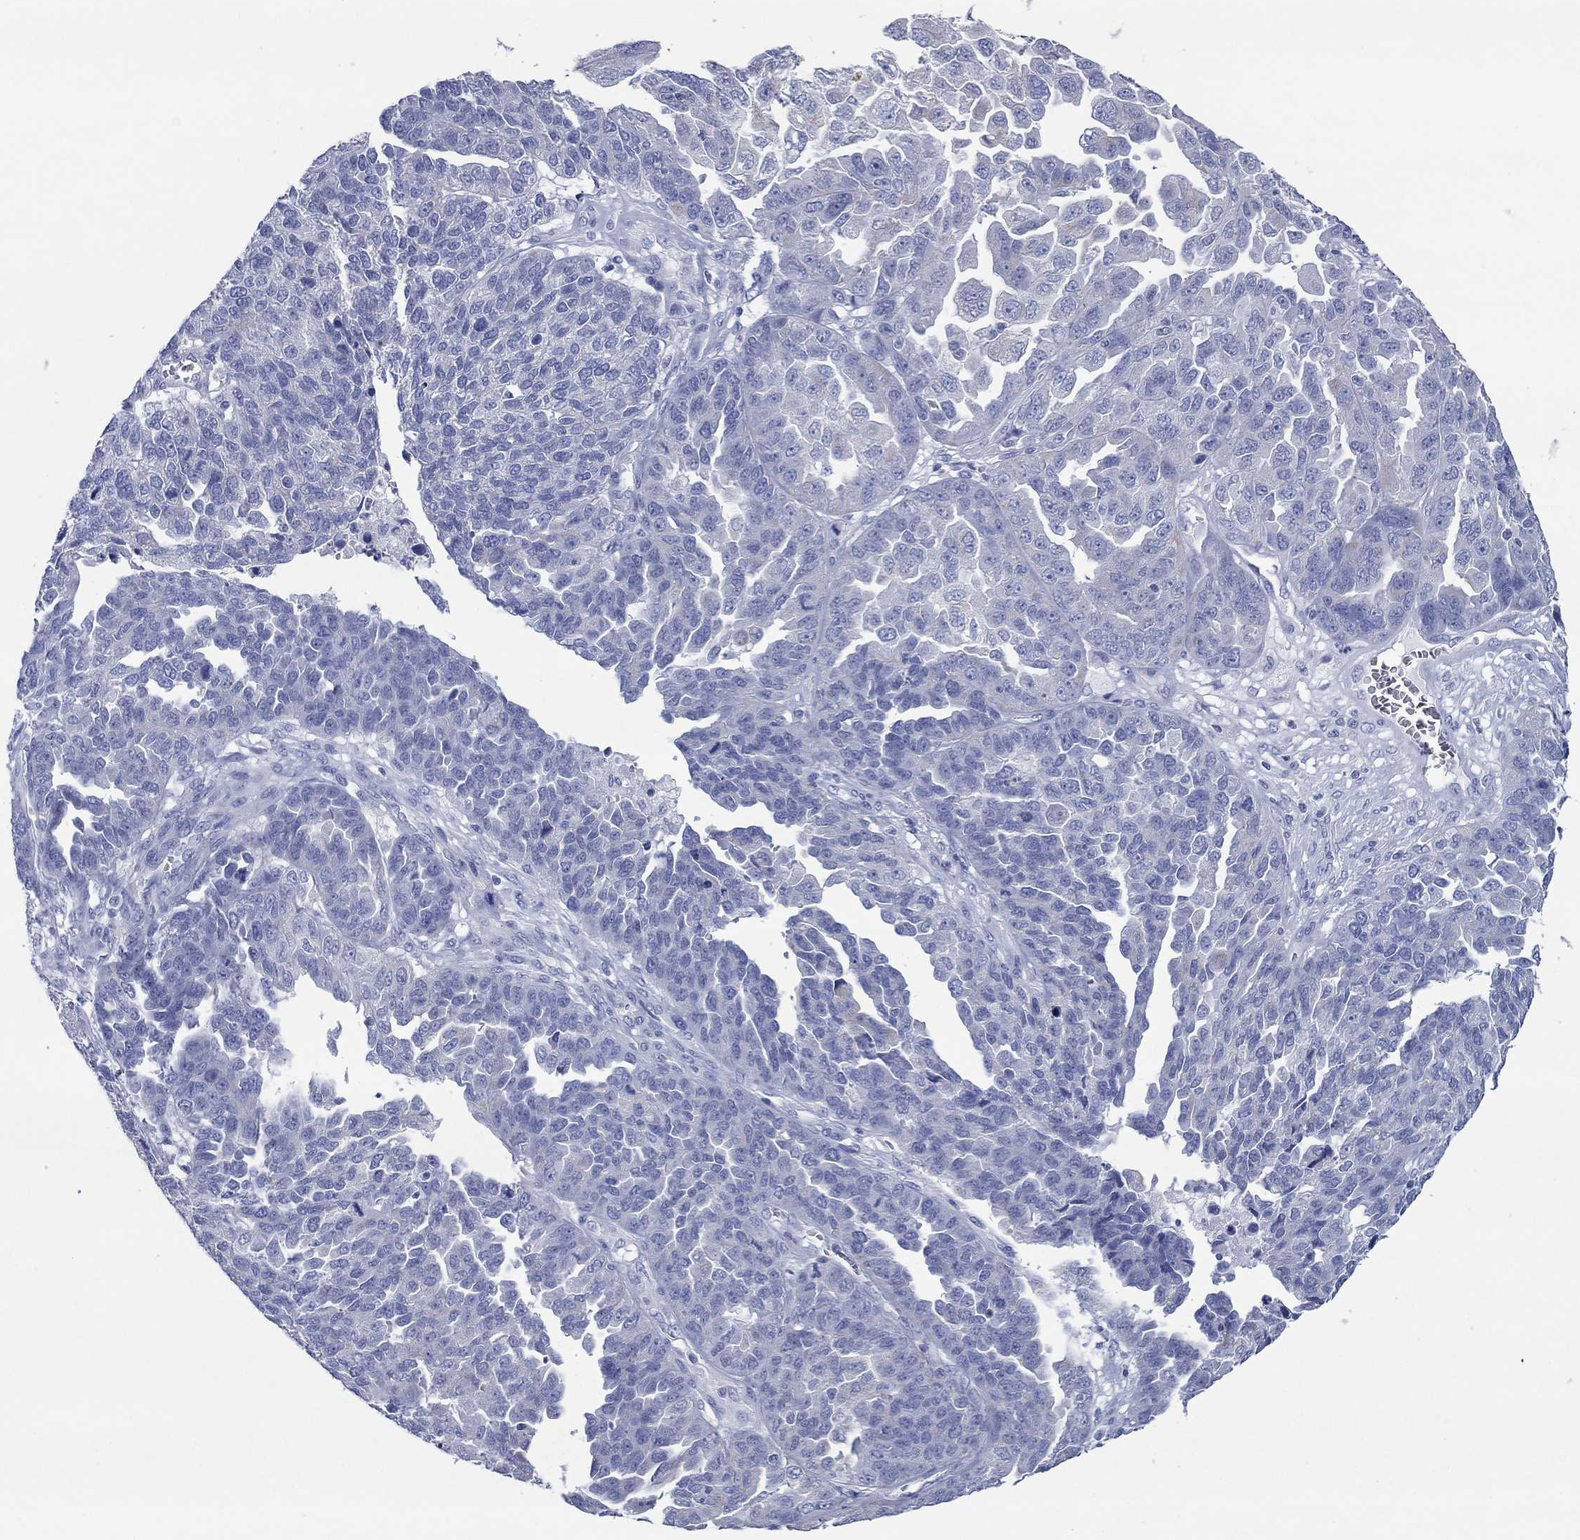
{"staining": {"intensity": "negative", "quantity": "none", "location": "none"}, "tissue": "ovarian cancer", "cell_type": "Tumor cells", "image_type": "cancer", "snomed": [{"axis": "morphology", "description": "Cystadenocarcinoma, serous, NOS"}, {"axis": "topography", "description": "Ovary"}], "caption": "Micrograph shows no protein staining in tumor cells of ovarian cancer (serous cystadenocarcinoma) tissue.", "gene": "HCRT", "patient": {"sex": "female", "age": 87}}